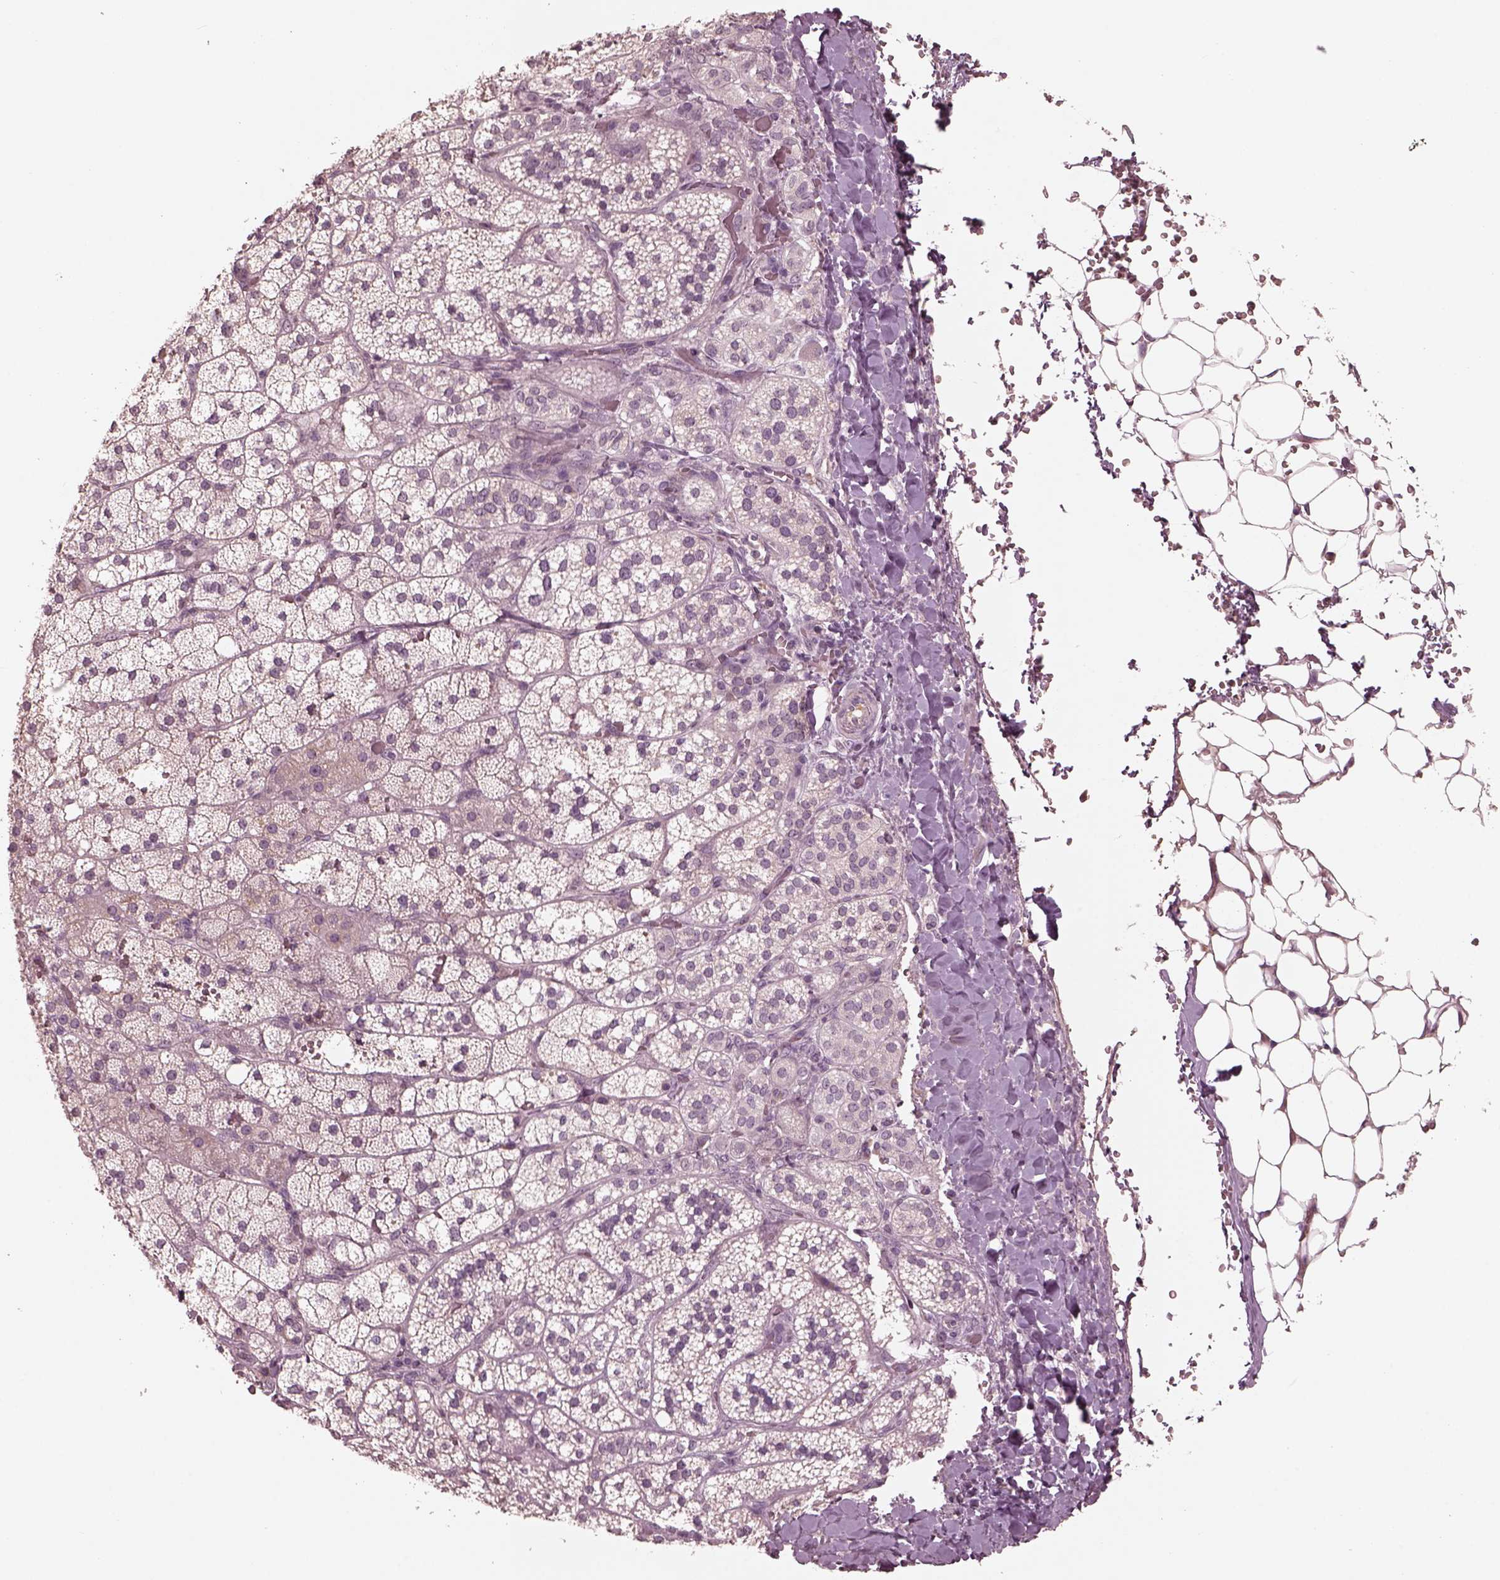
{"staining": {"intensity": "negative", "quantity": "none", "location": "none"}, "tissue": "adrenal gland", "cell_type": "Glandular cells", "image_type": "normal", "snomed": [{"axis": "morphology", "description": "Normal tissue, NOS"}, {"axis": "topography", "description": "Adrenal gland"}], "caption": "IHC micrograph of benign adrenal gland: human adrenal gland stained with DAB reveals no significant protein staining in glandular cells.", "gene": "VWA5B1", "patient": {"sex": "male", "age": 53}}